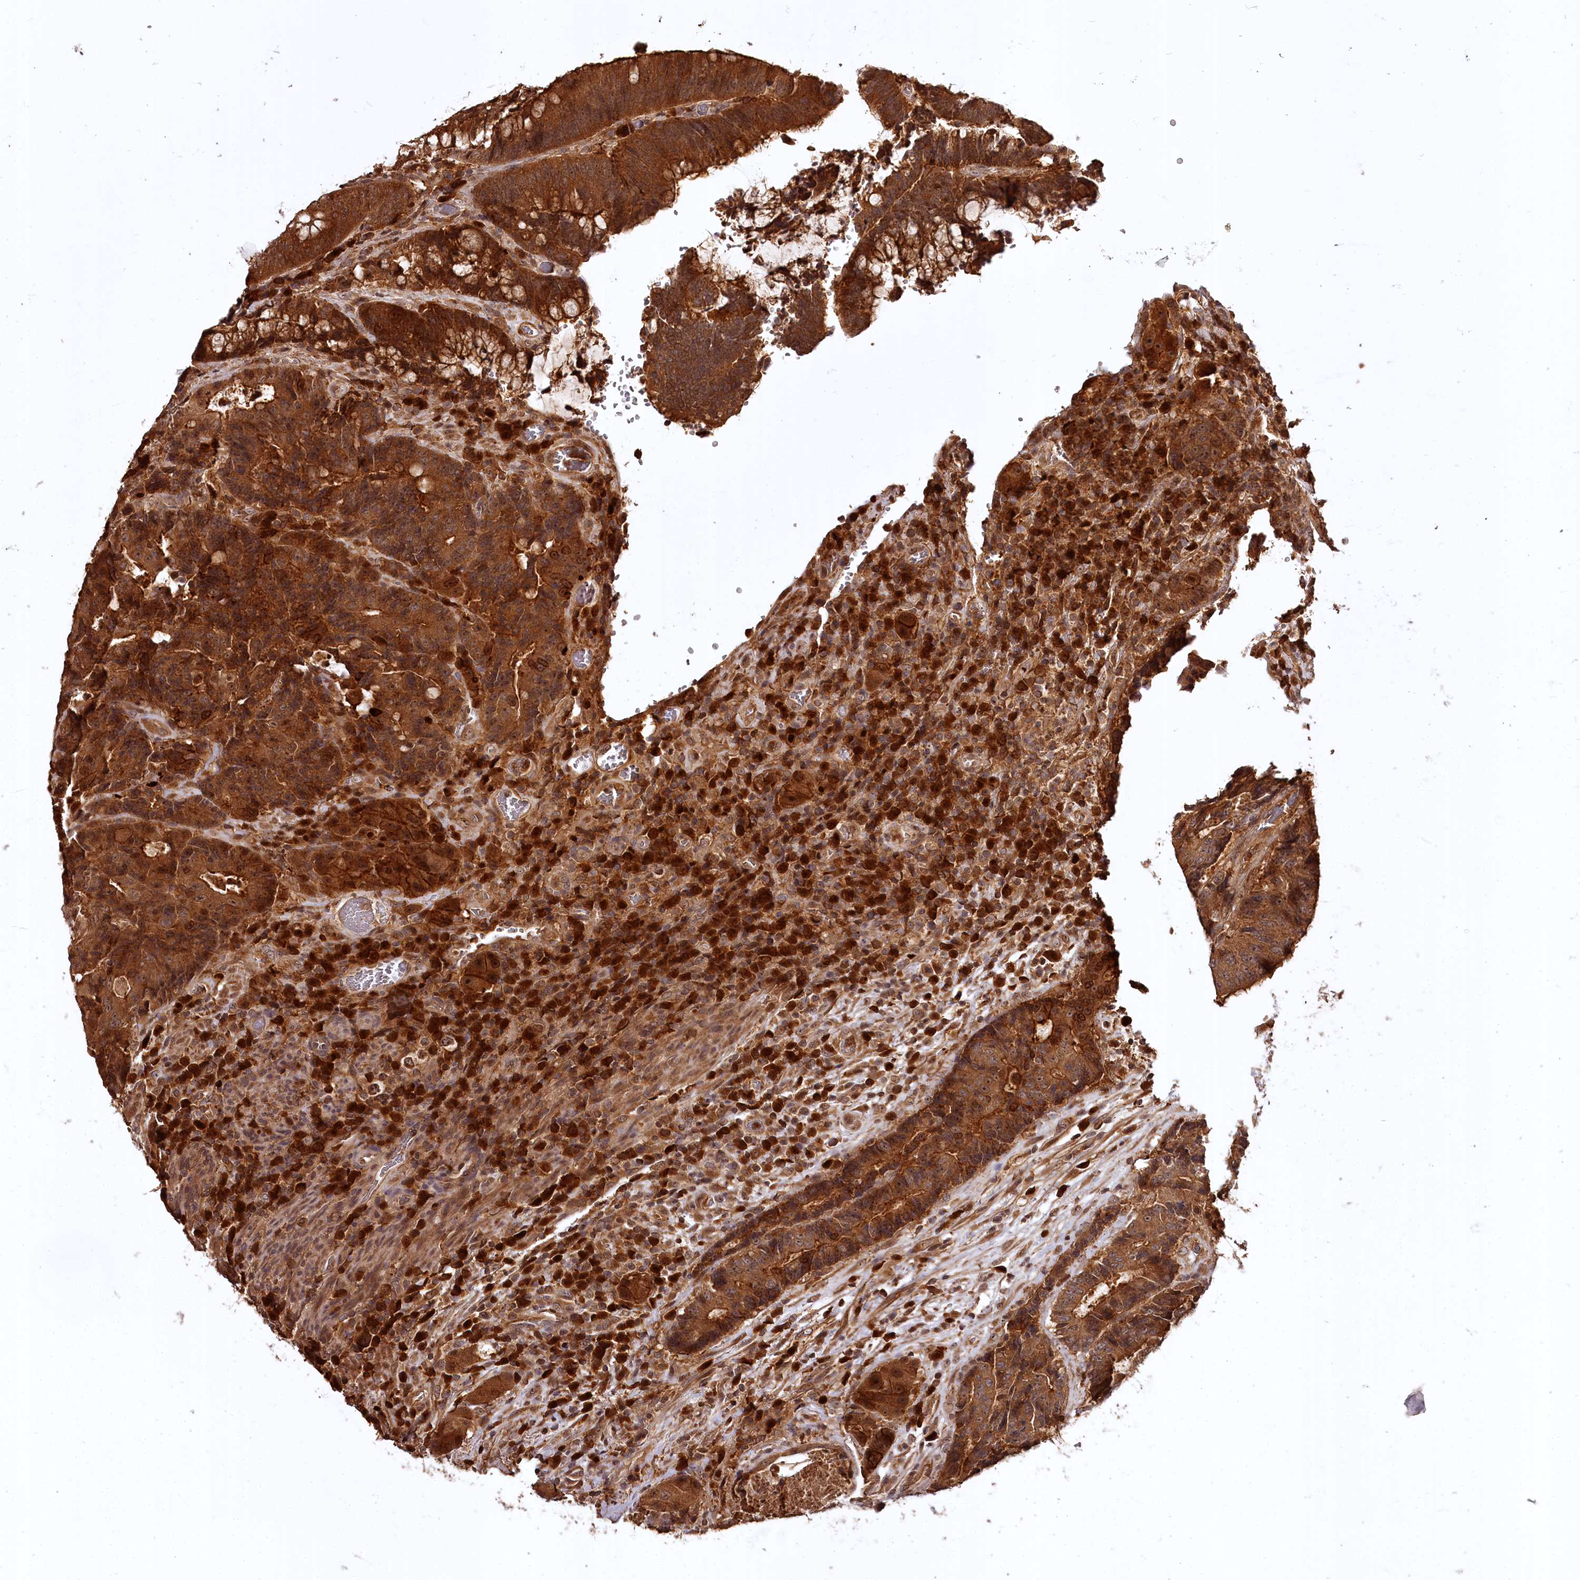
{"staining": {"intensity": "strong", "quantity": ">75%", "location": "cytoplasmic/membranous"}, "tissue": "colorectal cancer", "cell_type": "Tumor cells", "image_type": "cancer", "snomed": [{"axis": "morphology", "description": "Adenocarcinoma, NOS"}, {"axis": "topography", "description": "Rectum"}], "caption": "Adenocarcinoma (colorectal) stained with a protein marker shows strong staining in tumor cells.", "gene": "TTC12", "patient": {"sex": "male", "age": 69}}